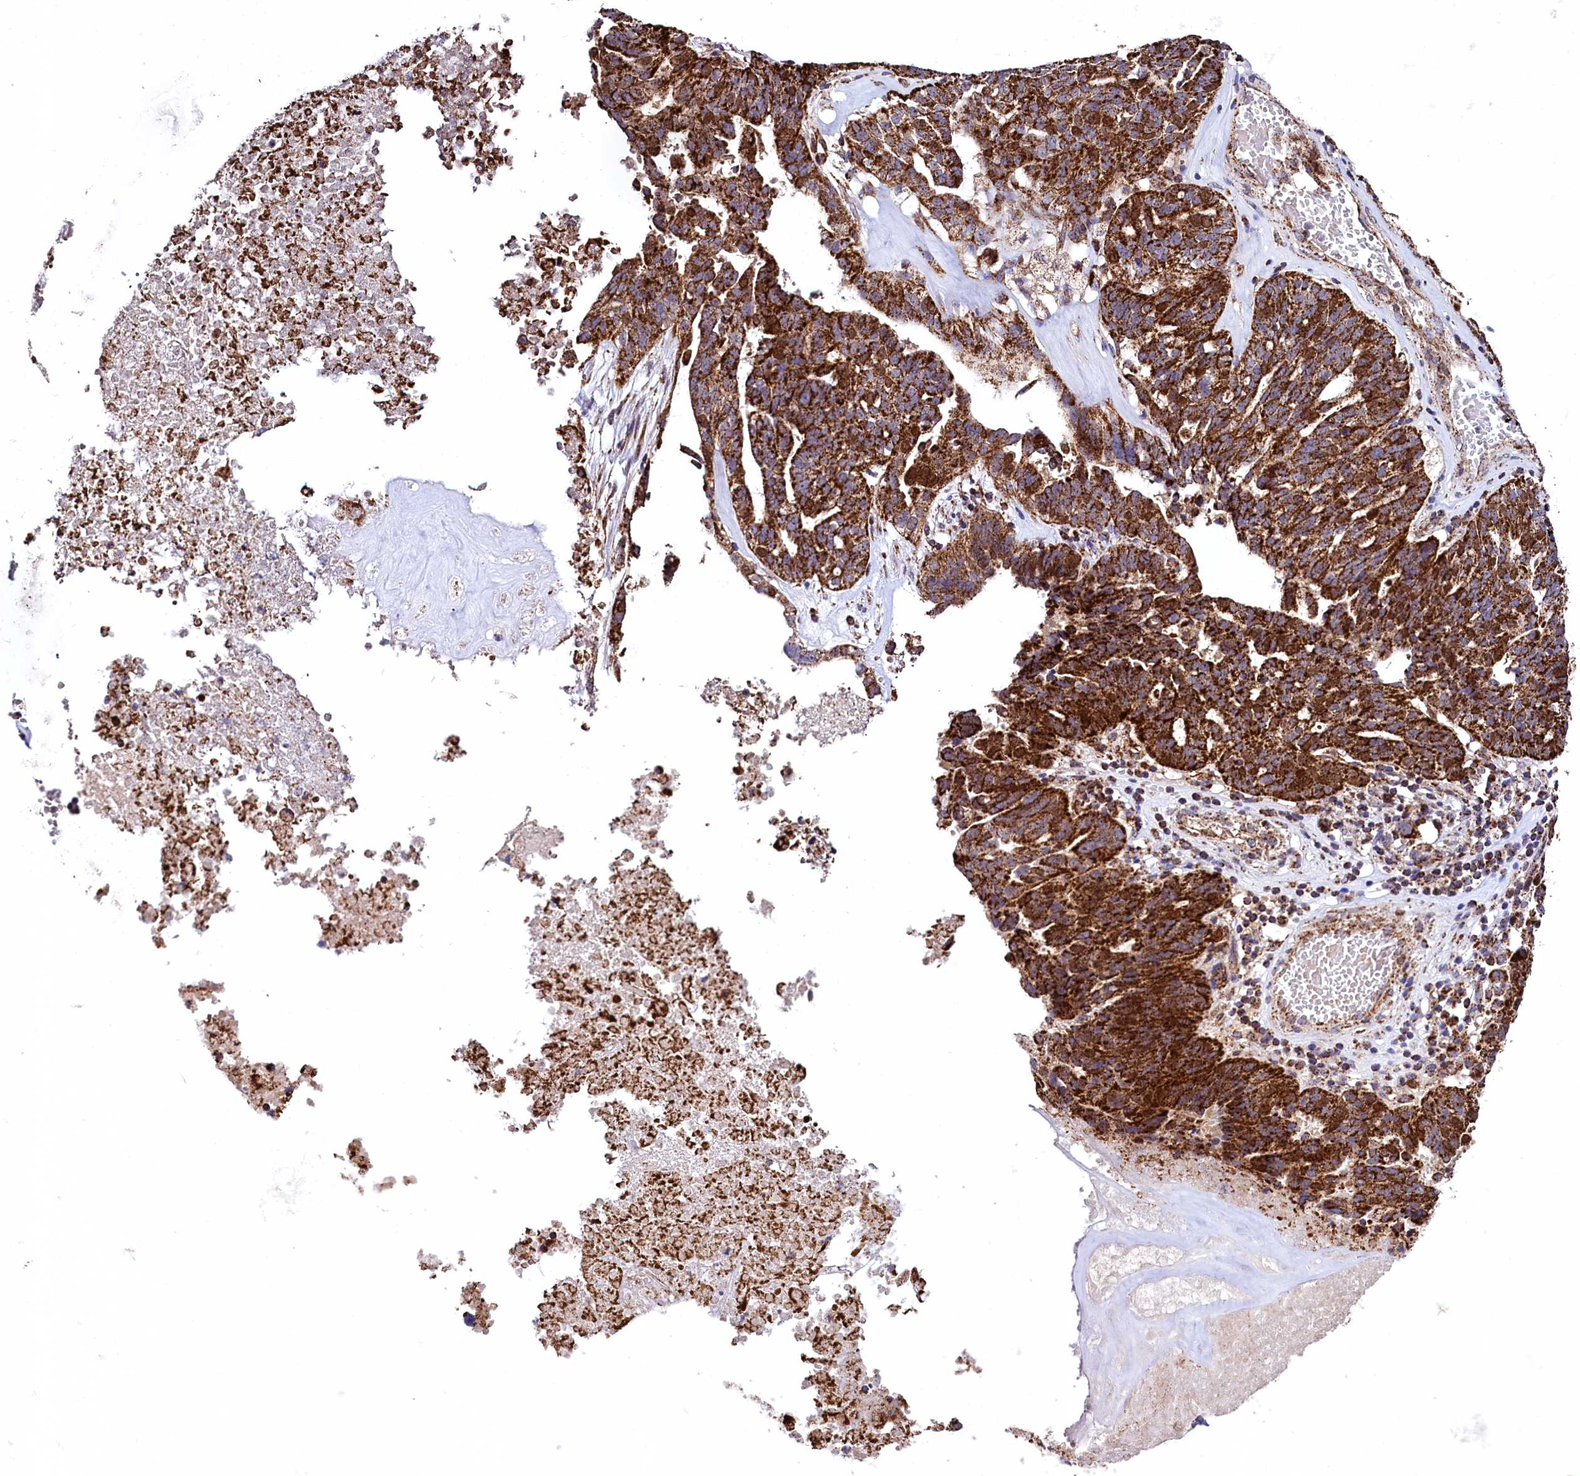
{"staining": {"intensity": "strong", "quantity": ">75%", "location": "cytoplasmic/membranous"}, "tissue": "ovarian cancer", "cell_type": "Tumor cells", "image_type": "cancer", "snomed": [{"axis": "morphology", "description": "Cystadenocarcinoma, serous, NOS"}, {"axis": "topography", "description": "Ovary"}], "caption": "This is a histology image of immunohistochemistry staining of serous cystadenocarcinoma (ovarian), which shows strong staining in the cytoplasmic/membranous of tumor cells.", "gene": "CLYBL", "patient": {"sex": "female", "age": 59}}